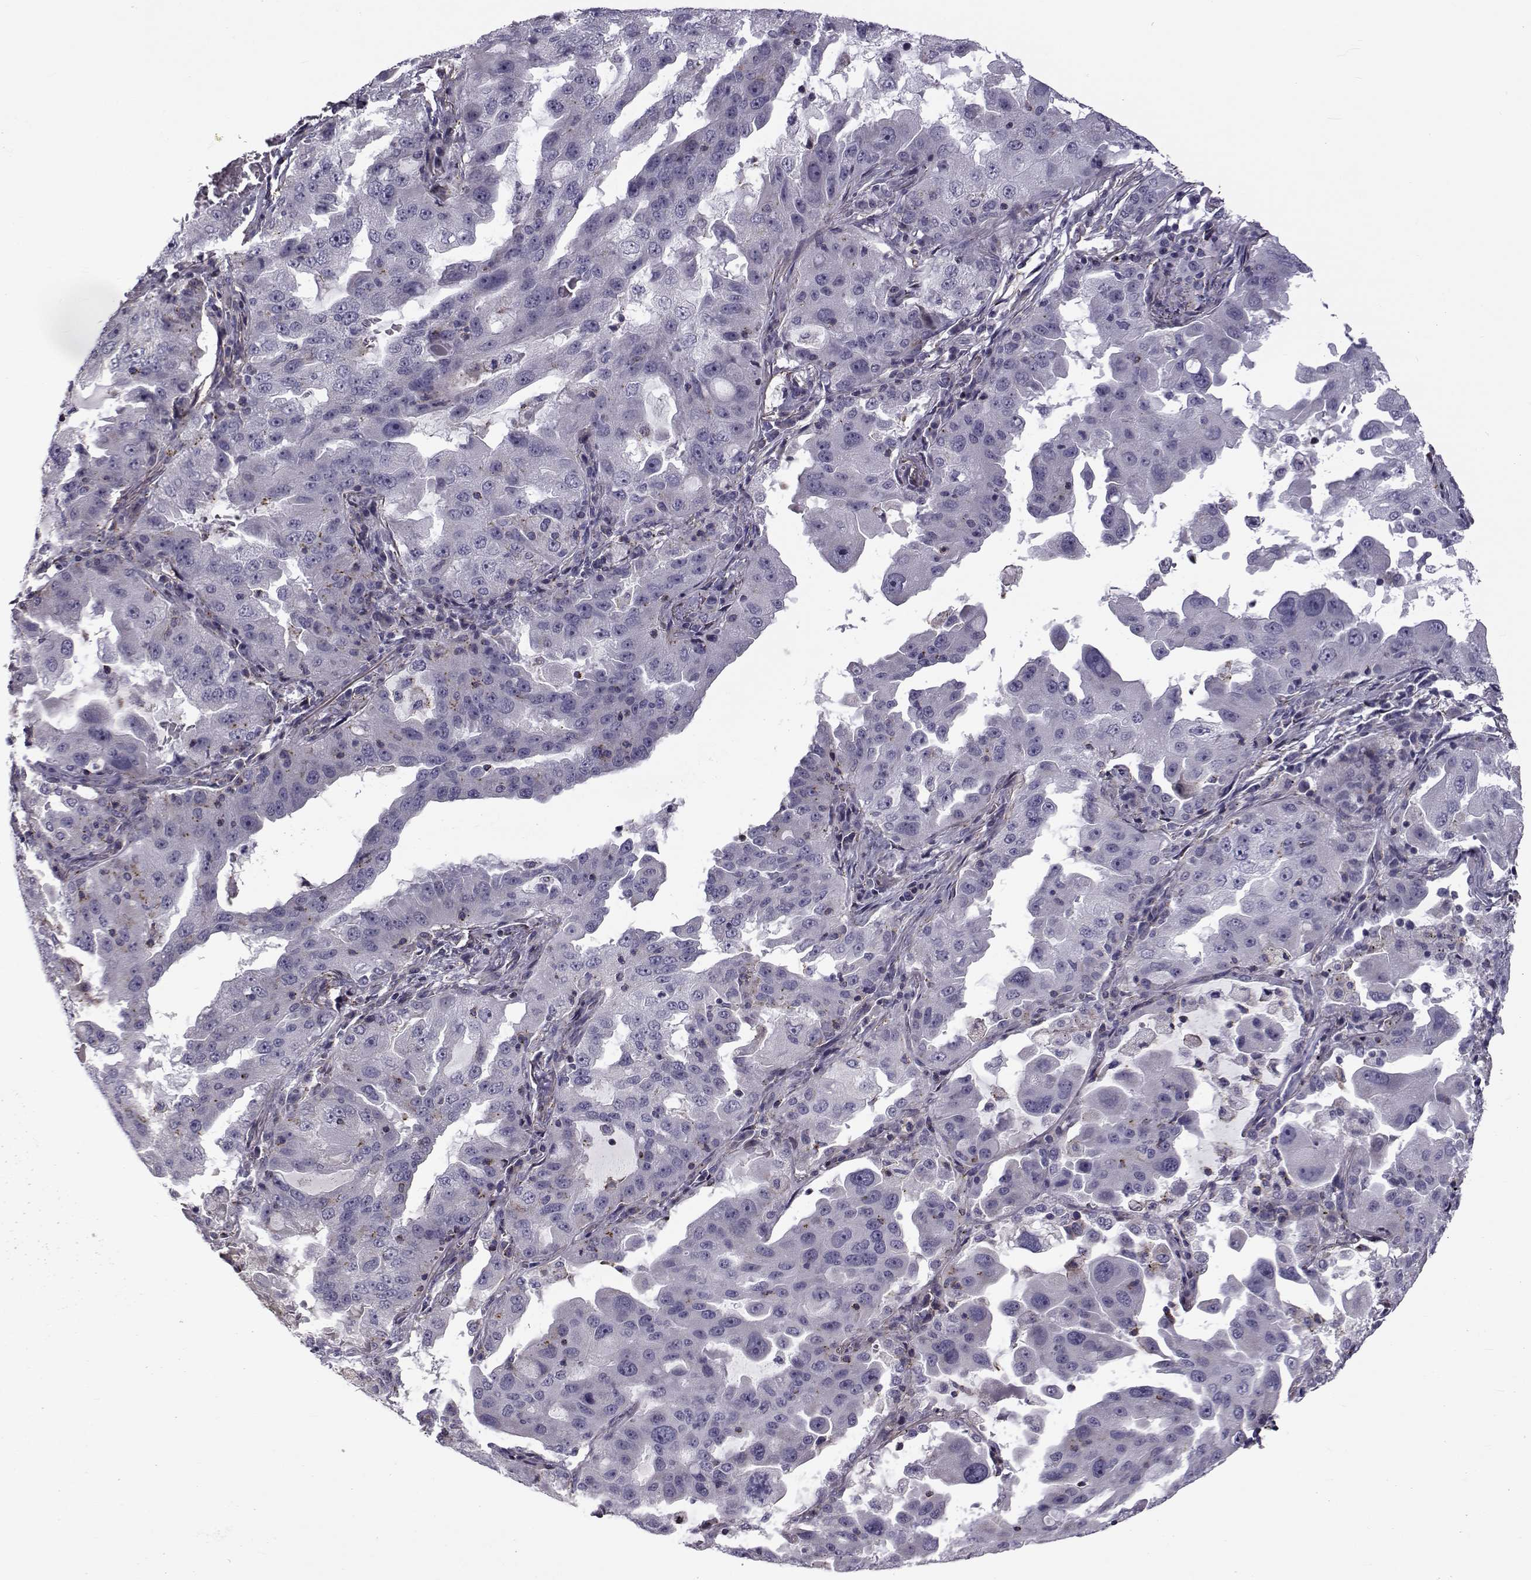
{"staining": {"intensity": "negative", "quantity": "none", "location": "none"}, "tissue": "lung cancer", "cell_type": "Tumor cells", "image_type": "cancer", "snomed": [{"axis": "morphology", "description": "Adenocarcinoma, NOS"}, {"axis": "topography", "description": "Lung"}], "caption": "Human adenocarcinoma (lung) stained for a protein using IHC reveals no expression in tumor cells.", "gene": "LRRC27", "patient": {"sex": "female", "age": 61}}